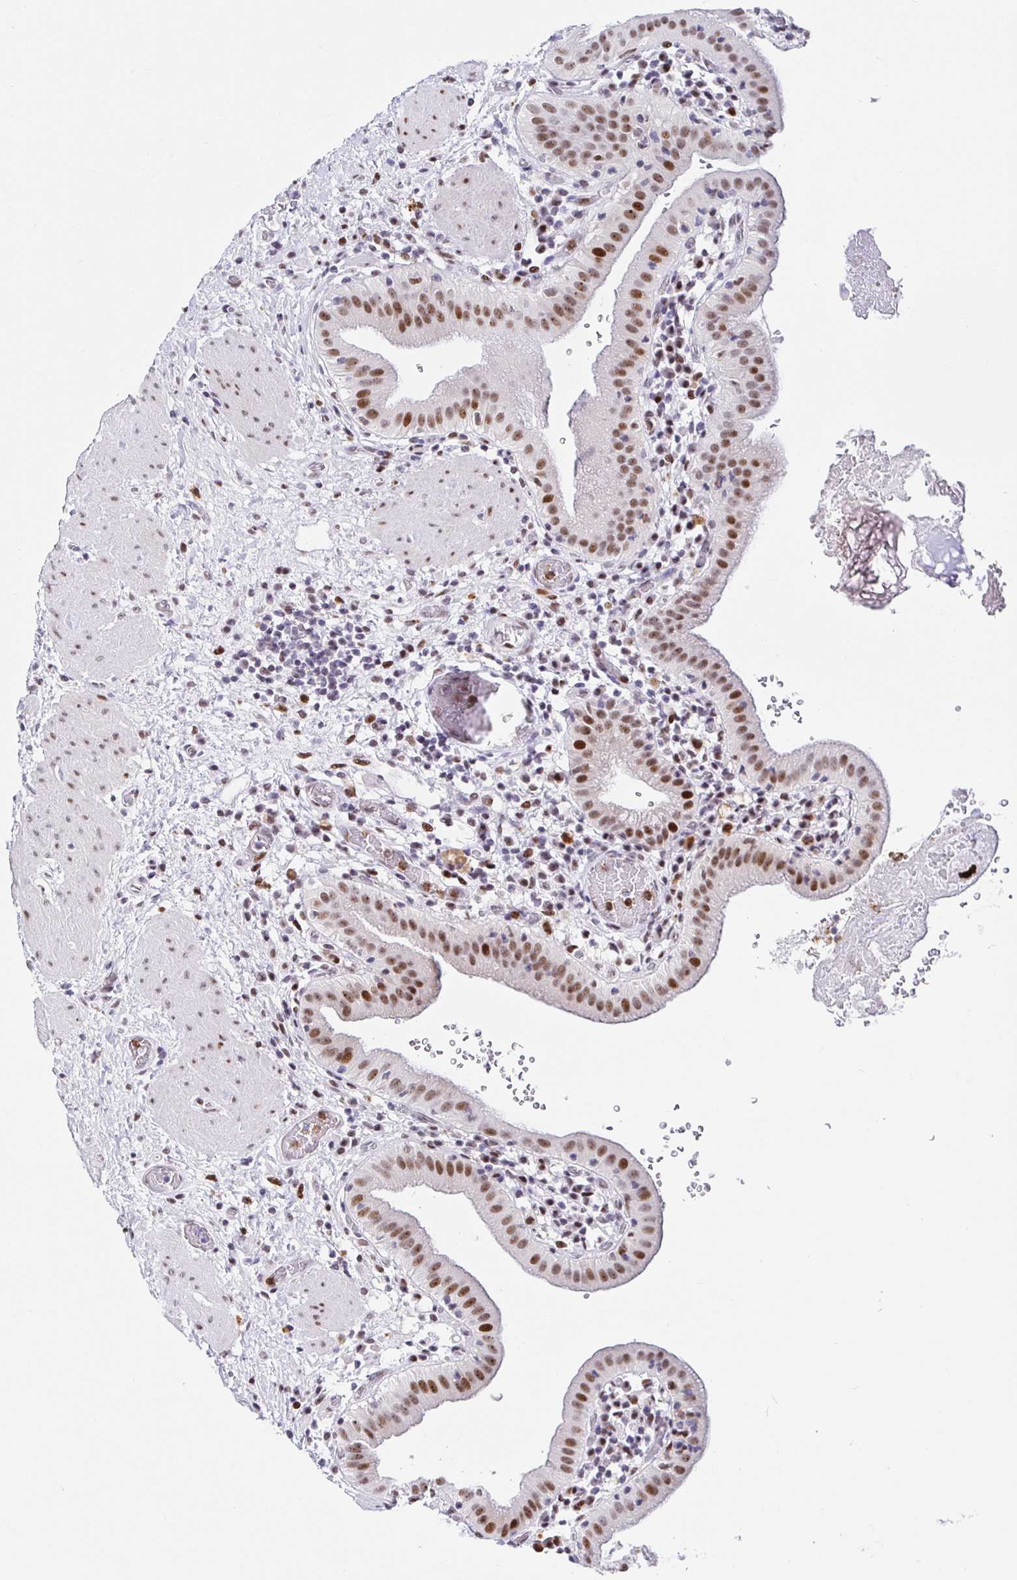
{"staining": {"intensity": "moderate", "quantity": ">75%", "location": "nuclear"}, "tissue": "gallbladder", "cell_type": "Glandular cells", "image_type": "normal", "snomed": [{"axis": "morphology", "description": "Normal tissue, NOS"}, {"axis": "topography", "description": "Gallbladder"}], "caption": "Protein staining of benign gallbladder reveals moderate nuclear expression in approximately >75% of glandular cells. (IHC, brightfield microscopy, high magnification).", "gene": "SETD5", "patient": {"sex": "male", "age": 26}}